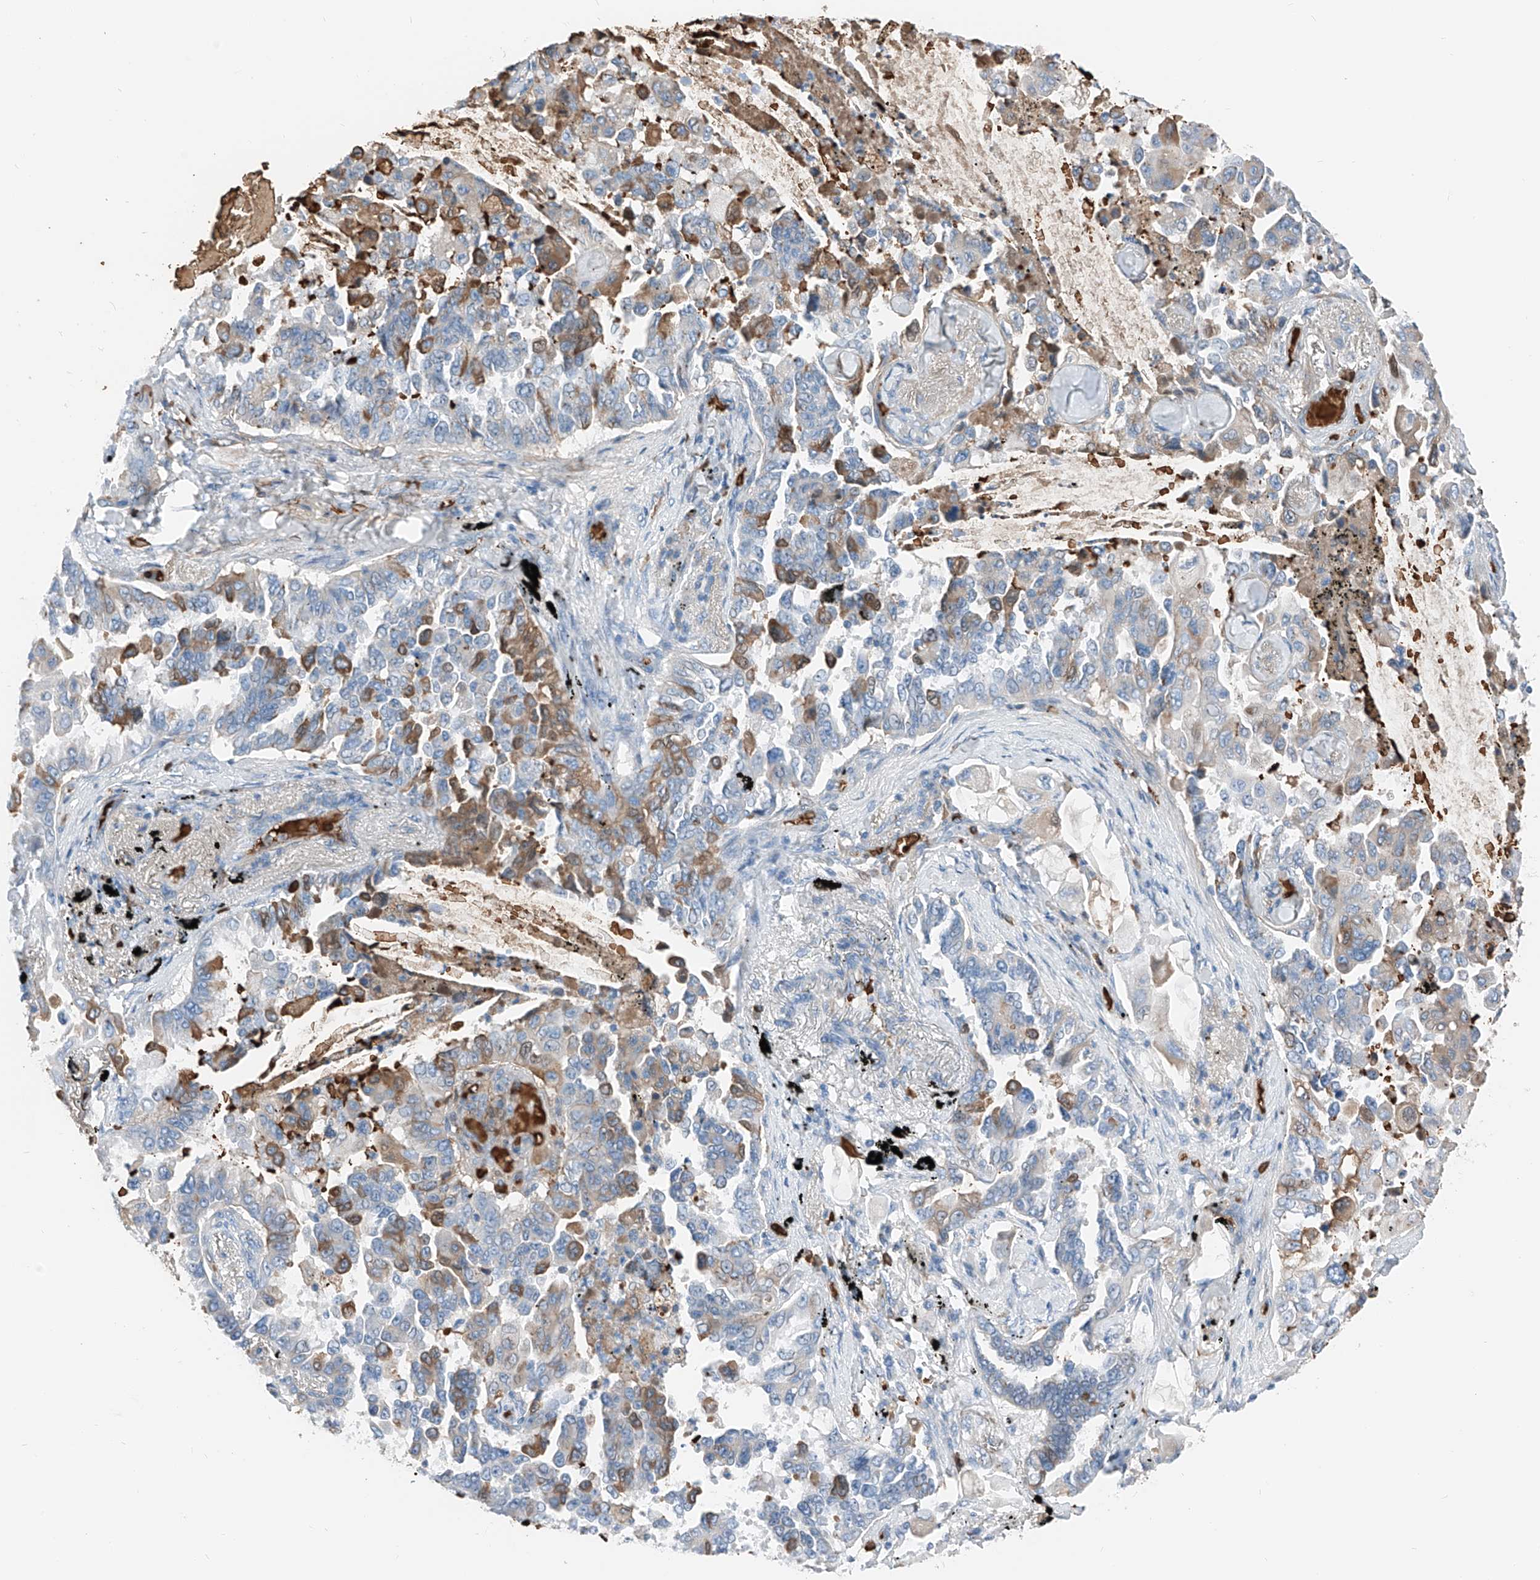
{"staining": {"intensity": "negative", "quantity": "none", "location": "none"}, "tissue": "lung cancer", "cell_type": "Tumor cells", "image_type": "cancer", "snomed": [{"axis": "morphology", "description": "Adenocarcinoma, NOS"}, {"axis": "topography", "description": "Lung"}], "caption": "This image is of lung cancer (adenocarcinoma) stained with IHC to label a protein in brown with the nuclei are counter-stained blue. There is no staining in tumor cells.", "gene": "PRSS23", "patient": {"sex": "female", "age": 67}}